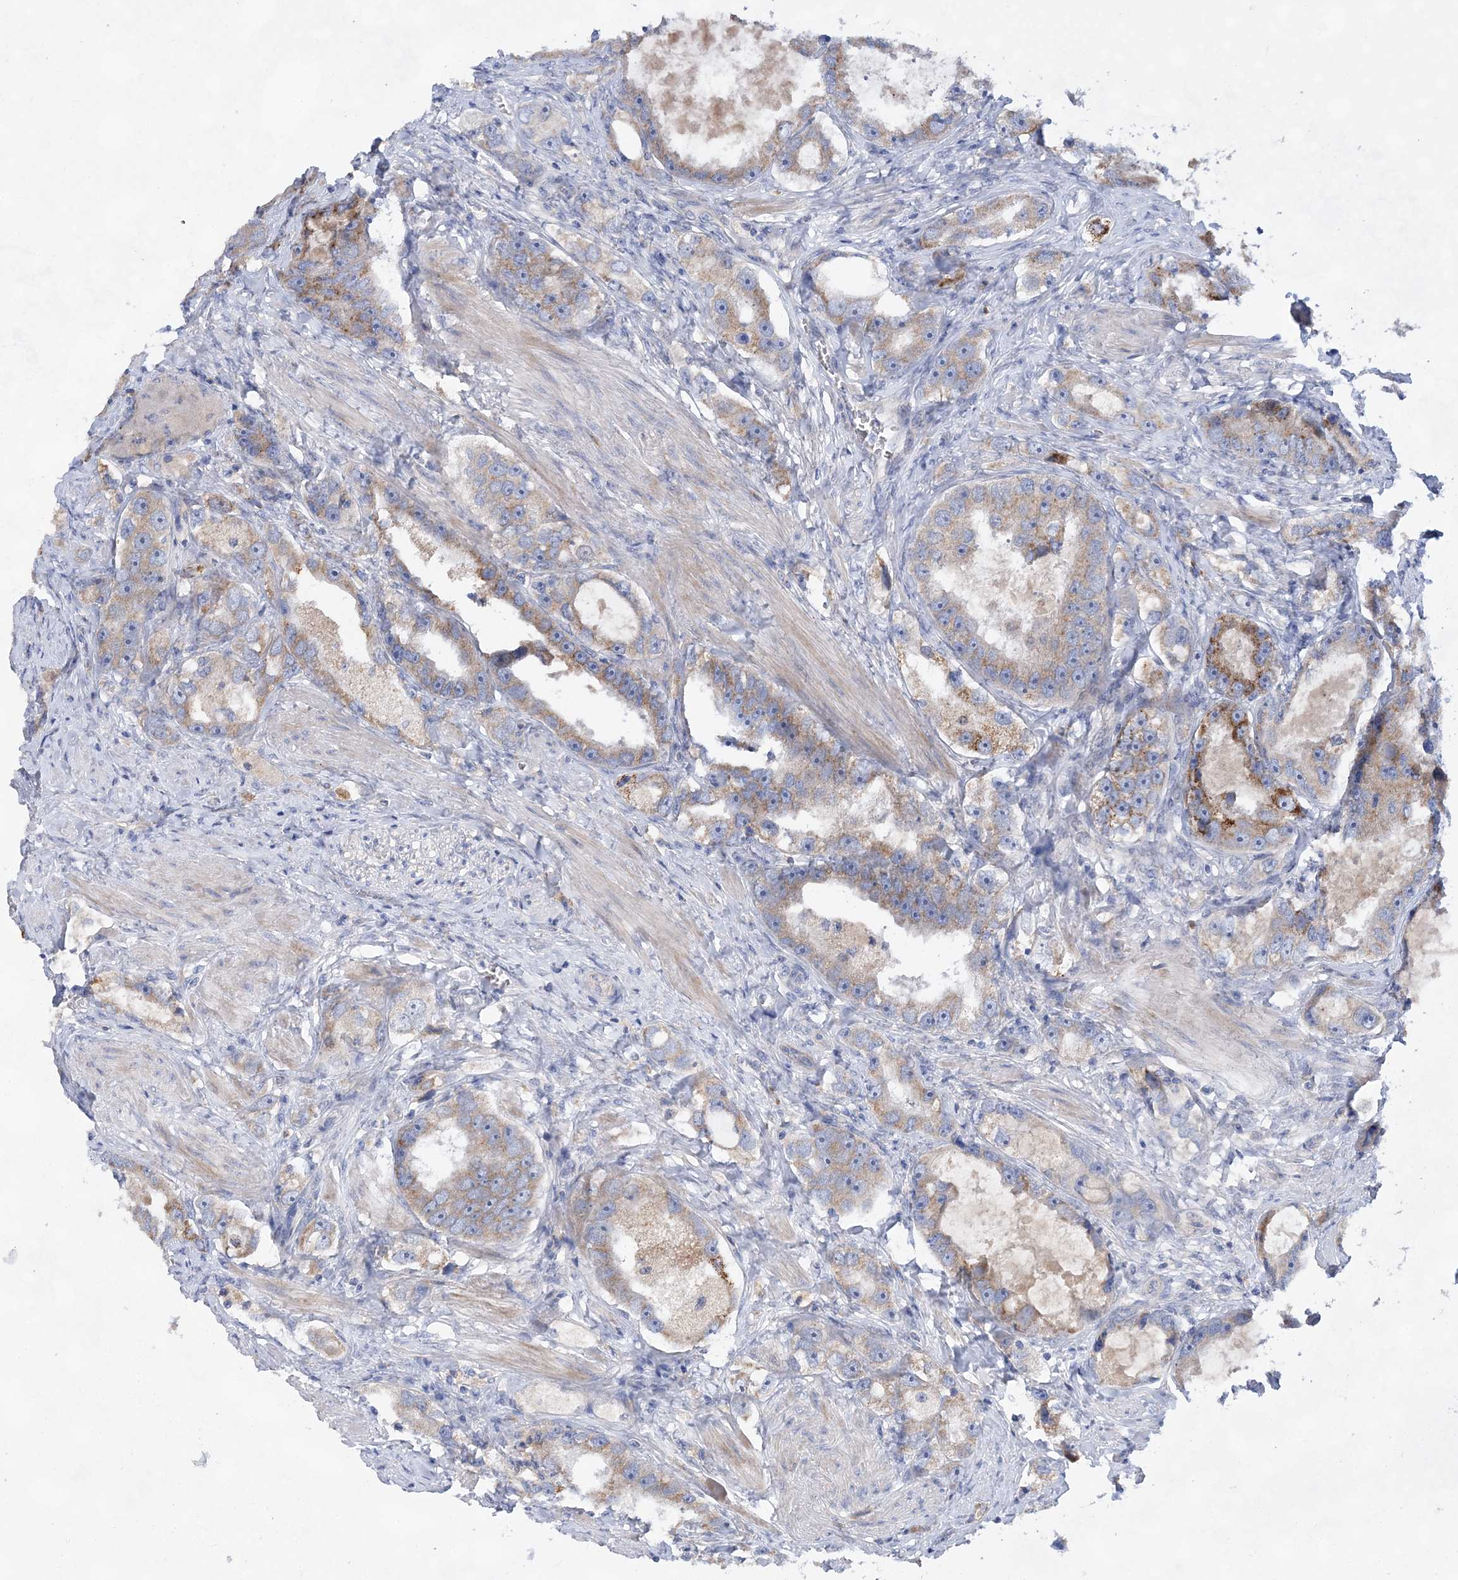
{"staining": {"intensity": "moderate", "quantity": "25%-75%", "location": "cytoplasmic/membranous"}, "tissue": "prostate cancer", "cell_type": "Tumor cells", "image_type": "cancer", "snomed": [{"axis": "morphology", "description": "Adenocarcinoma, High grade"}, {"axis": "topography", "description": "Prostate"}], "caption": "Moderate cytoplasmic/membranous positivity is identified in about 25%-75% of tumor cells in prostate cancer (adenocarcinoma (high-grade)). The staining is performed using DAB (3,3'-diaminobenzidine) brown chromogen to label protein expression. The nuclei are counter-stained blue using hematoxylin.", "gene": "TRAPPC13", "patient": {"sex": "male", "age": 63}}